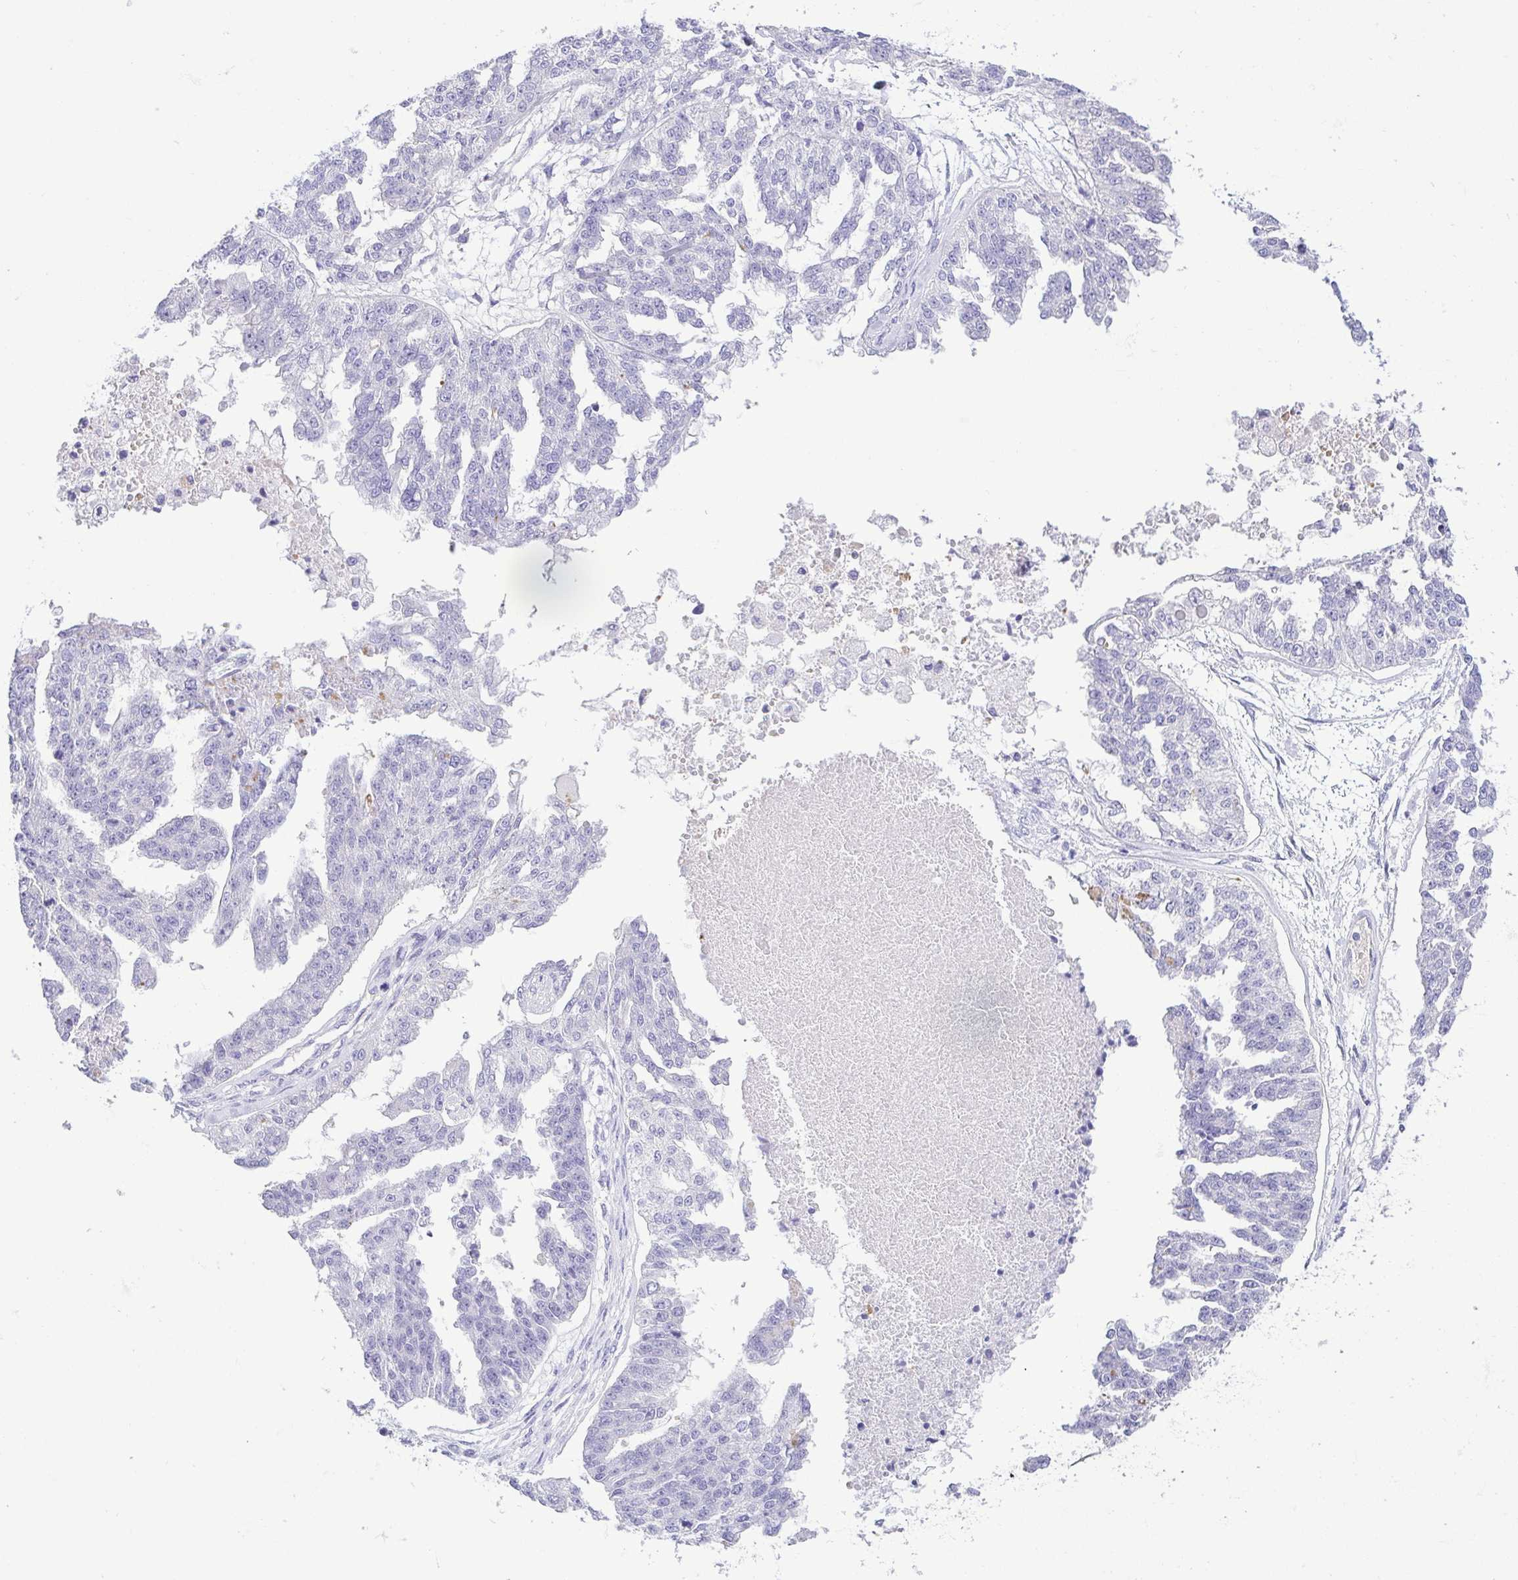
{"staining": {"intensity": "negative", "quantity": "none", "location": "none"}, "tissue": "ovarian cancer", "cell_type": "Tumor cells", "image_type": "cancer", "snomed": [{"axis": "morphology", "description": "Cystadenocarcinoma, serous, NOS"}, {"axis": "topography", "description": "Ovary"}], "caption": "This is an IHC histopathology image of ovarian serous cystadenocarcinoma. There is no staining in tumor cells.", "gene": "EPB42", "patient": {"sex": "female", "age": 58}}